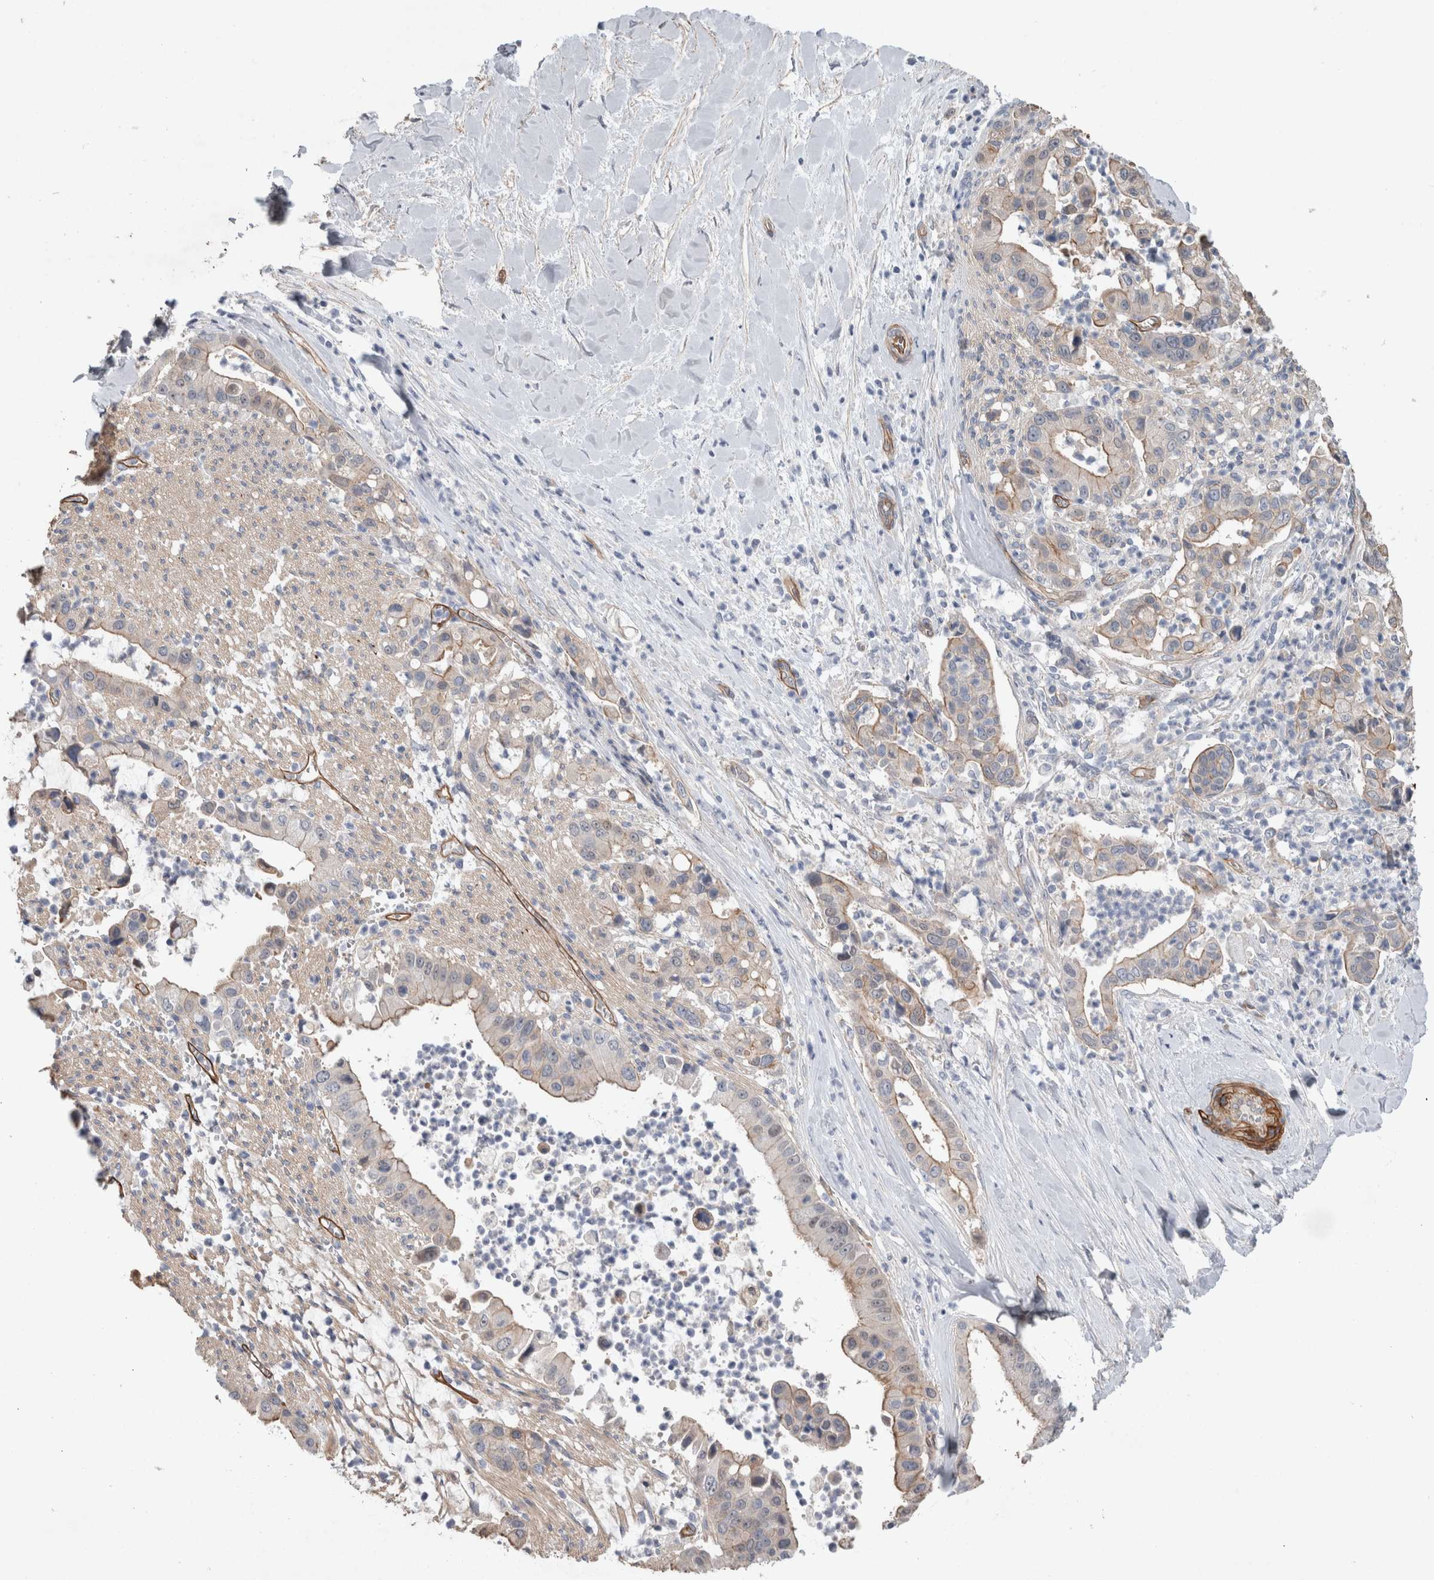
{"staining": {"intensity": "moderate", "quantity": "<25%", "location": "cytoplasmic/membranous"}, "tissue": "liver cancer", "cell_type": "Tumor cells", "image_type": "cancer", "snomed": [{"axis": "morphology", "description": "Cholangiocarcinoma"}, {"axis": "topography", "description": "Liver"}], "caption": "Tumor cells exhibit low levels of moderate cytoplasmic/membranous expression in approximately <25% of cells in liver cancer (cholangiocarcinoma). Nuclei are stained in blue.", "gene": "BCAM", "patient": {"sex": "female", "age": 54}}